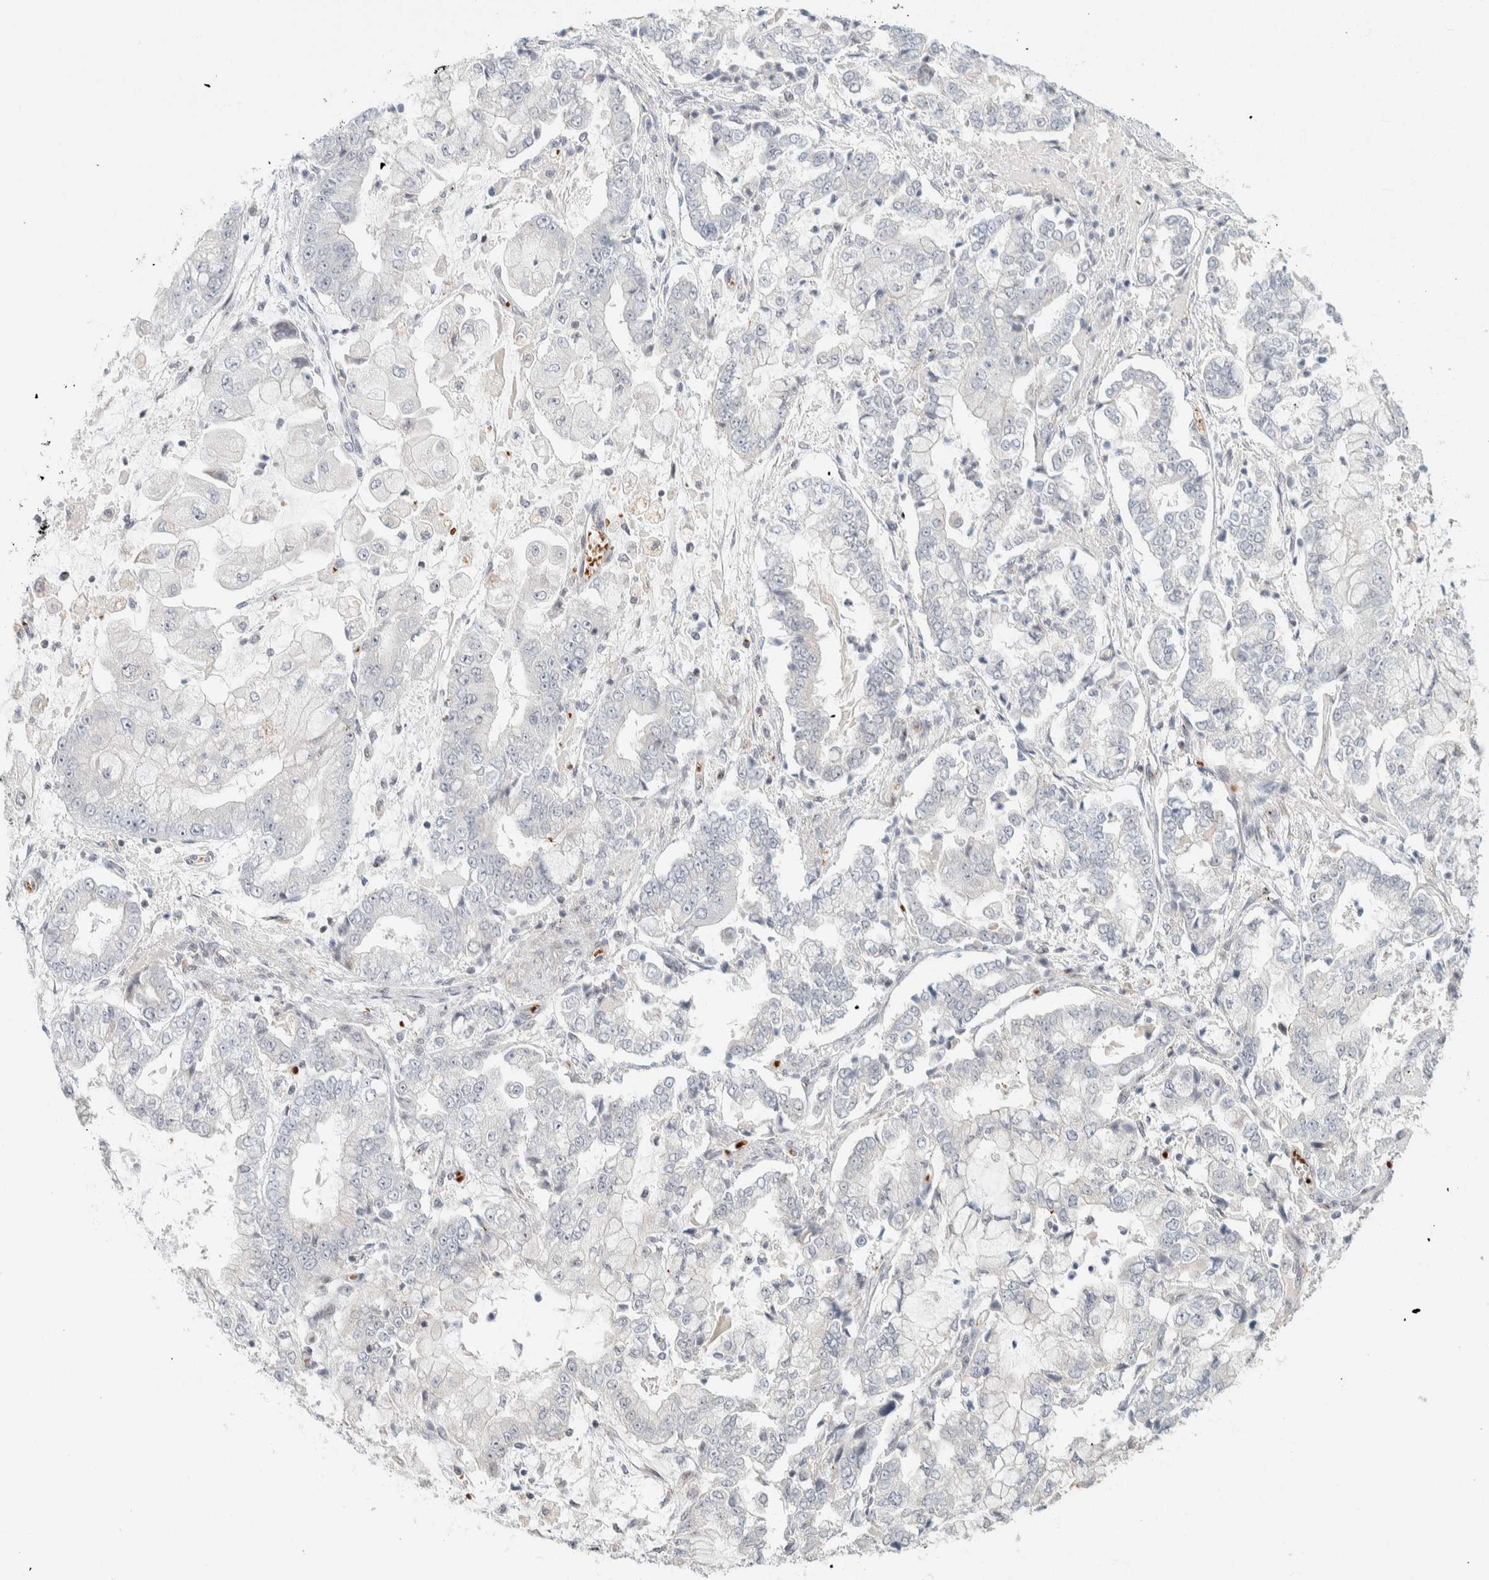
{"staining": {"intensity": "negative", "quantity": "none", "location": "none"}, "tissue": "stomach cancer", "cell_type": "Tumor cells", "image_type": "cancer", "snomed": [{"axis": "morphology", "description": "Adenocarcinoma, NOS"}, {"axis": "topography", "description": "Stomach"}], "caption": "Histopathology image shows no significant protein expression in tumor cells of stomach cancer (adenocarcinoma).", "gene": "ZBTB2", "patient": {"sex": "male", "age": 76}}